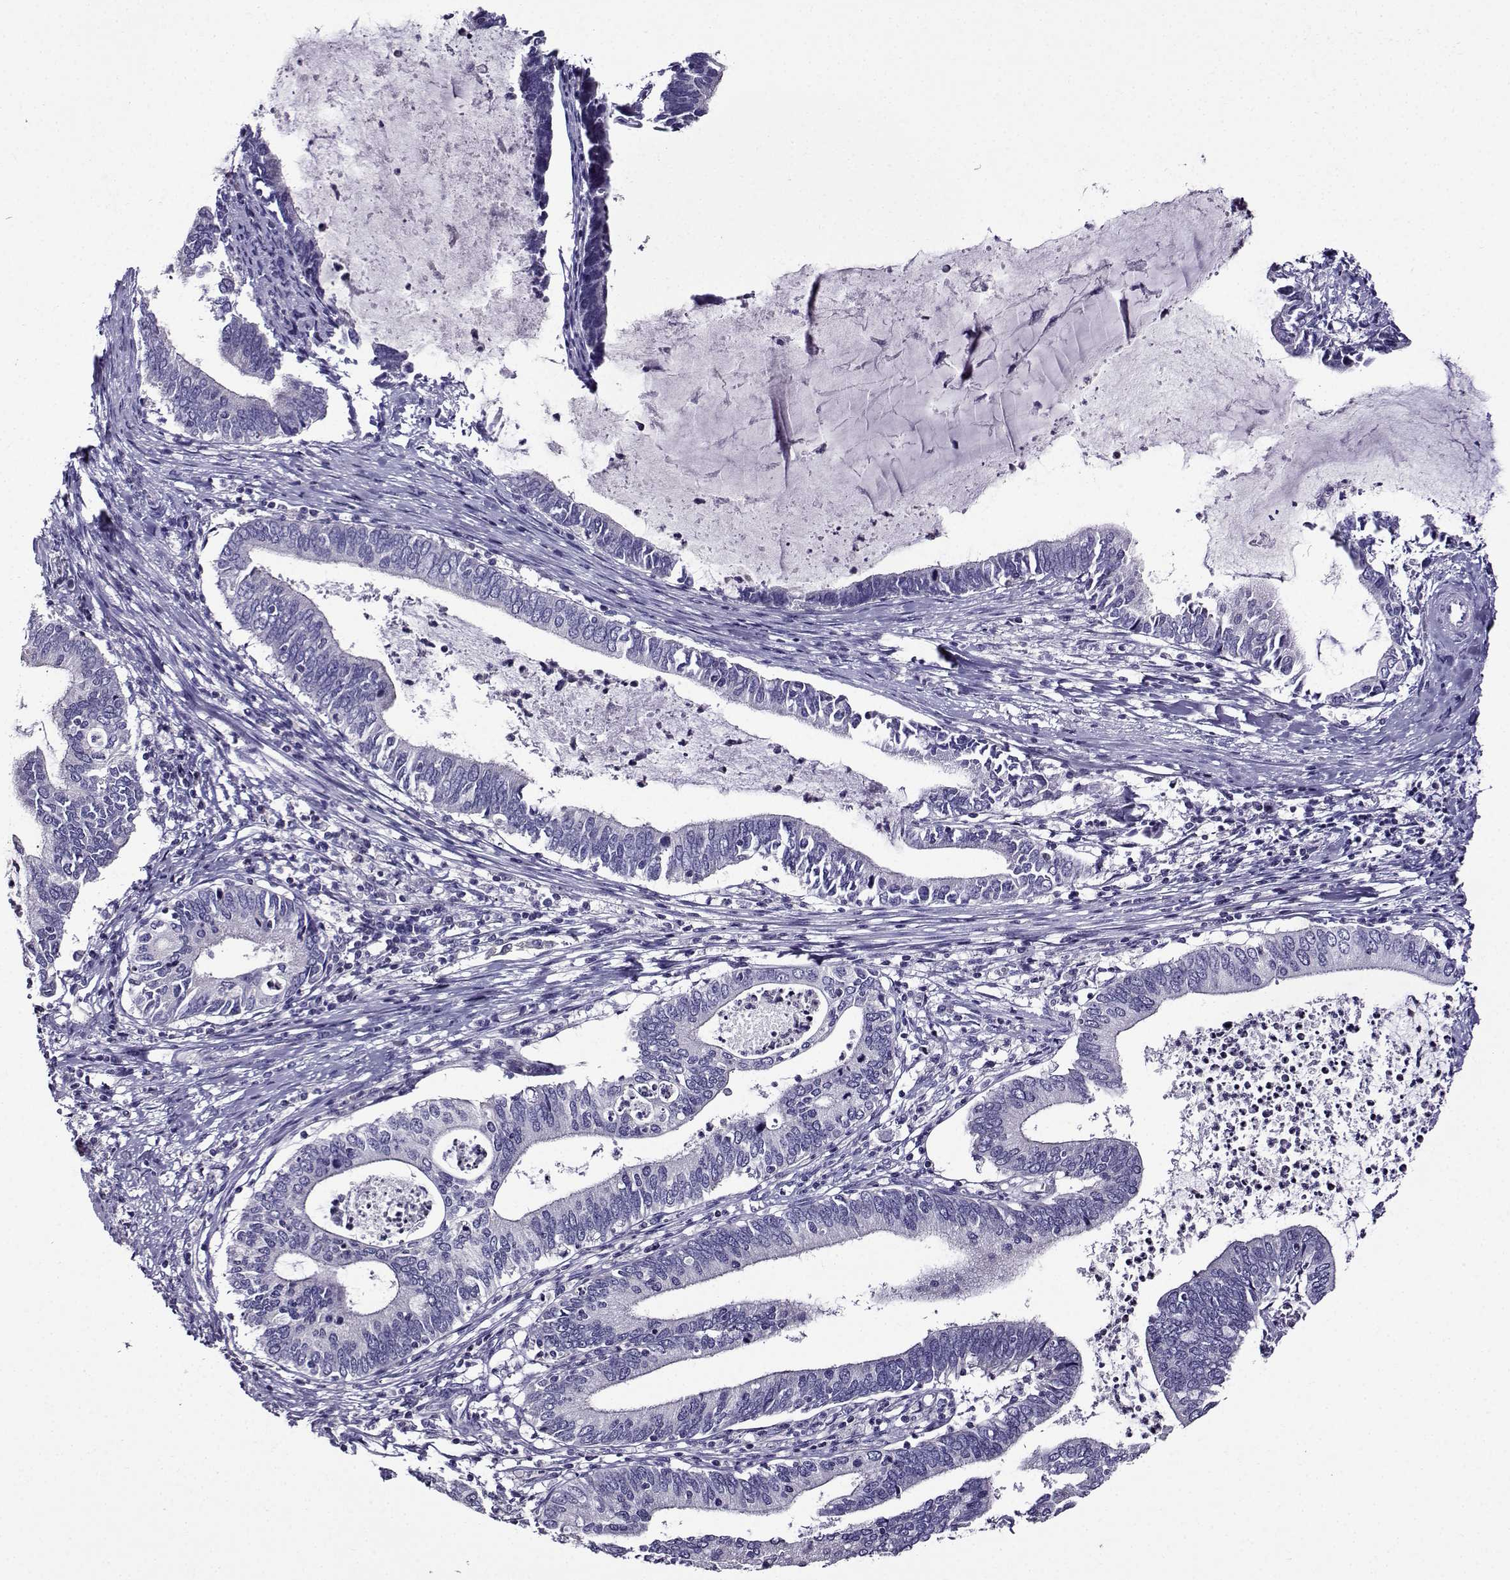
{"staining": {"intensity": "negative", "quantity": "none", "location": "none"}, "tissue": "cervical cancer", "cell_type": "Tumor cells", "image_type": "cancer", "snomed": [{"axis": "morphology", "description": "Adenocarcinoma, NOS"}, {"axis": "topography", "description": "Cervix"}], "caption": "A high-resolution image shows IHC staining of cervical cancer (adenocarcinoma), which exhibits no significant positivity in tumor cells. (DAB IHC, high magnification).", "gene": "TMEM266", "patient": {"sex": "female", "age": 42}}